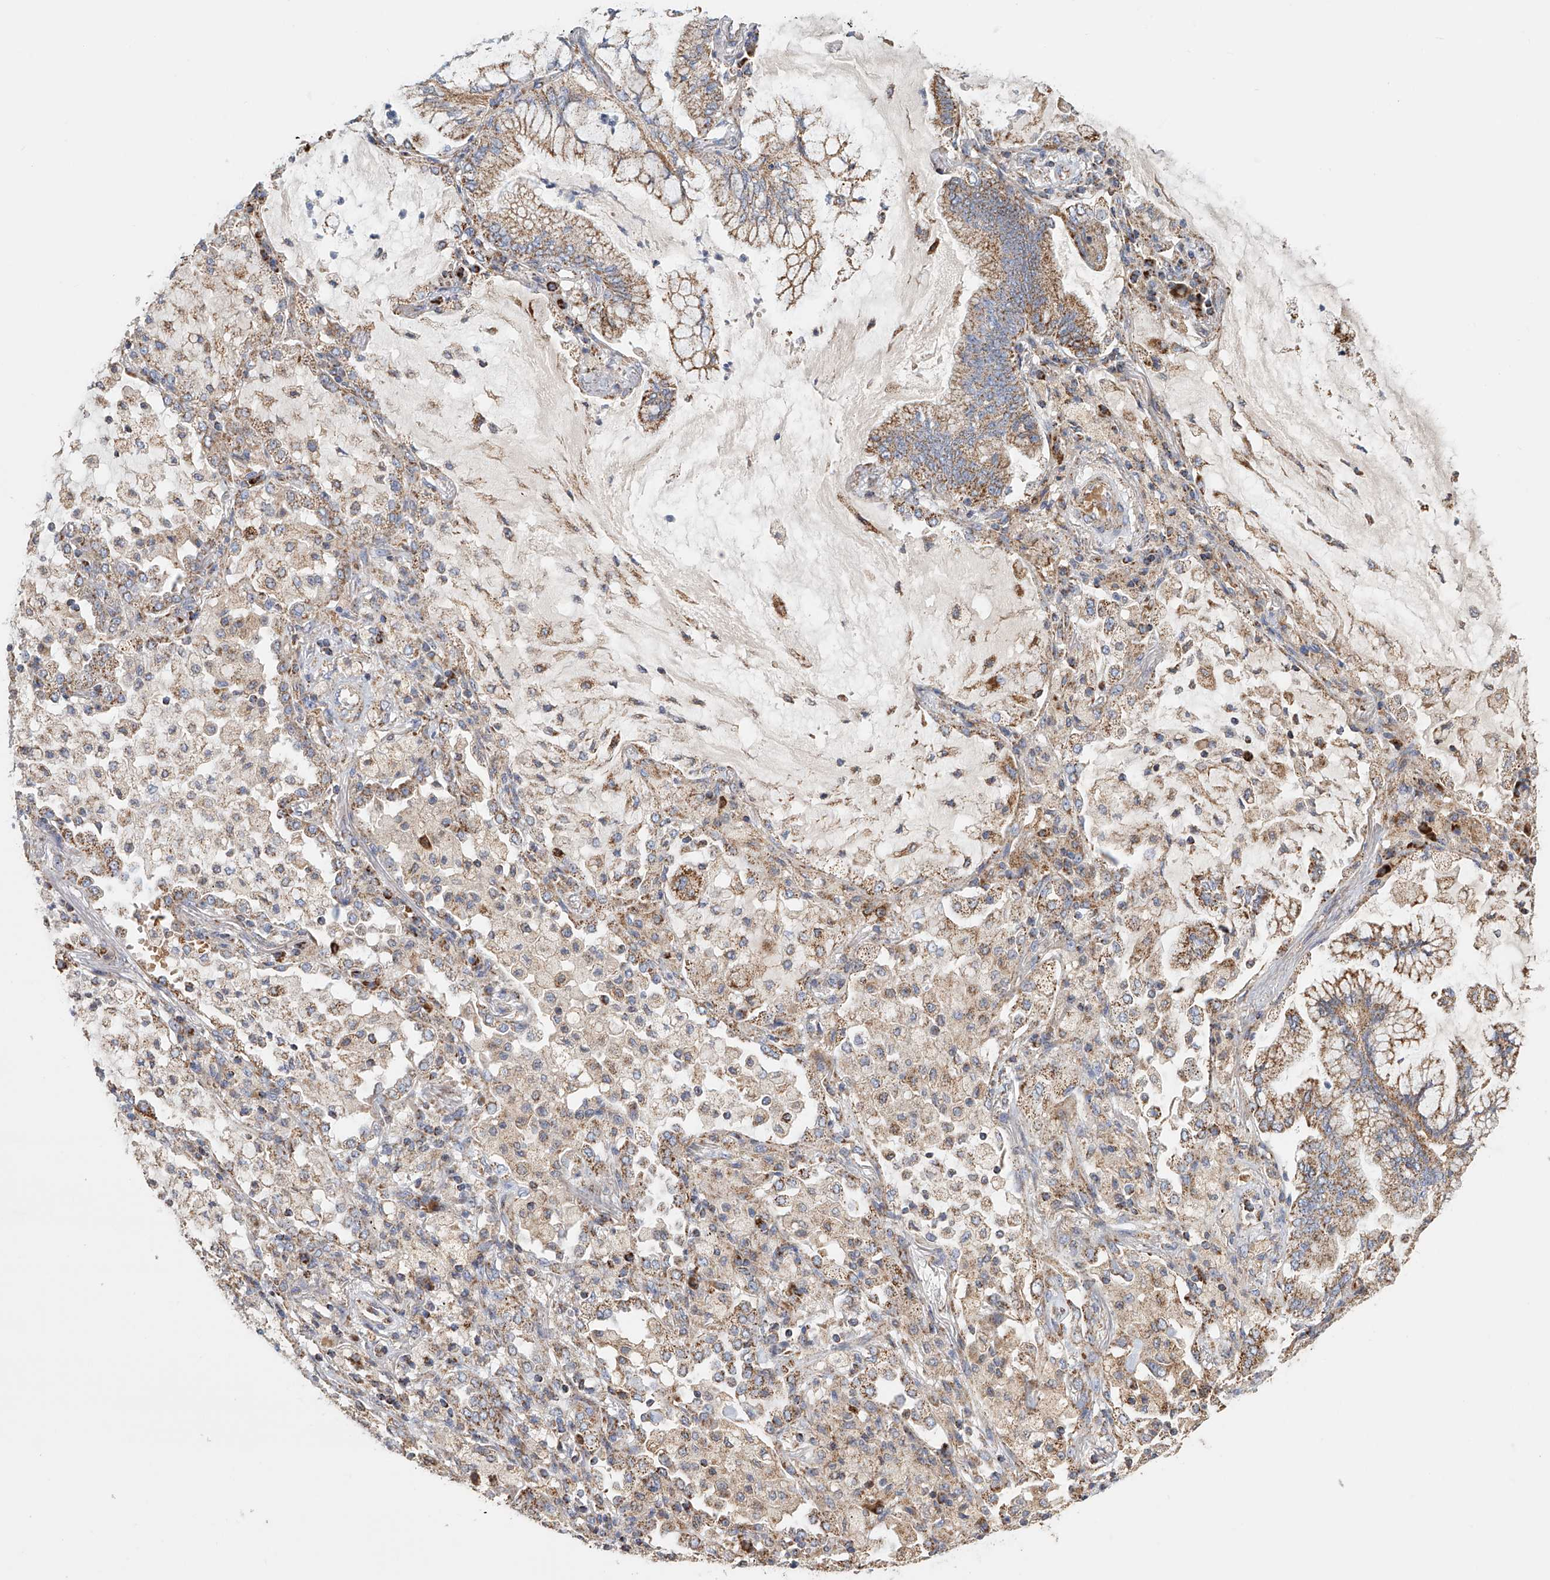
{"staining": {"intensity": "weak", "quantity": ">75%", "location": "cytoplasmic/membranous"}, "tissue": "lung cancer", "cell_type": "Tumor cells", "image_type": "cancer", "snomed": [{"axis": "morphology", "description": "Adenocarcinoma, NOS"}, {"axis": "topography", "description": "Lung"}], "caption": "Human lung adenocarcinoma stained for a protein (brown) reveals weak cytoplasmic/membranous positive expression in approximately >75% of tumor cells.", "gene": "MCL1", "patient": {"sex": "female", "age": 70}}